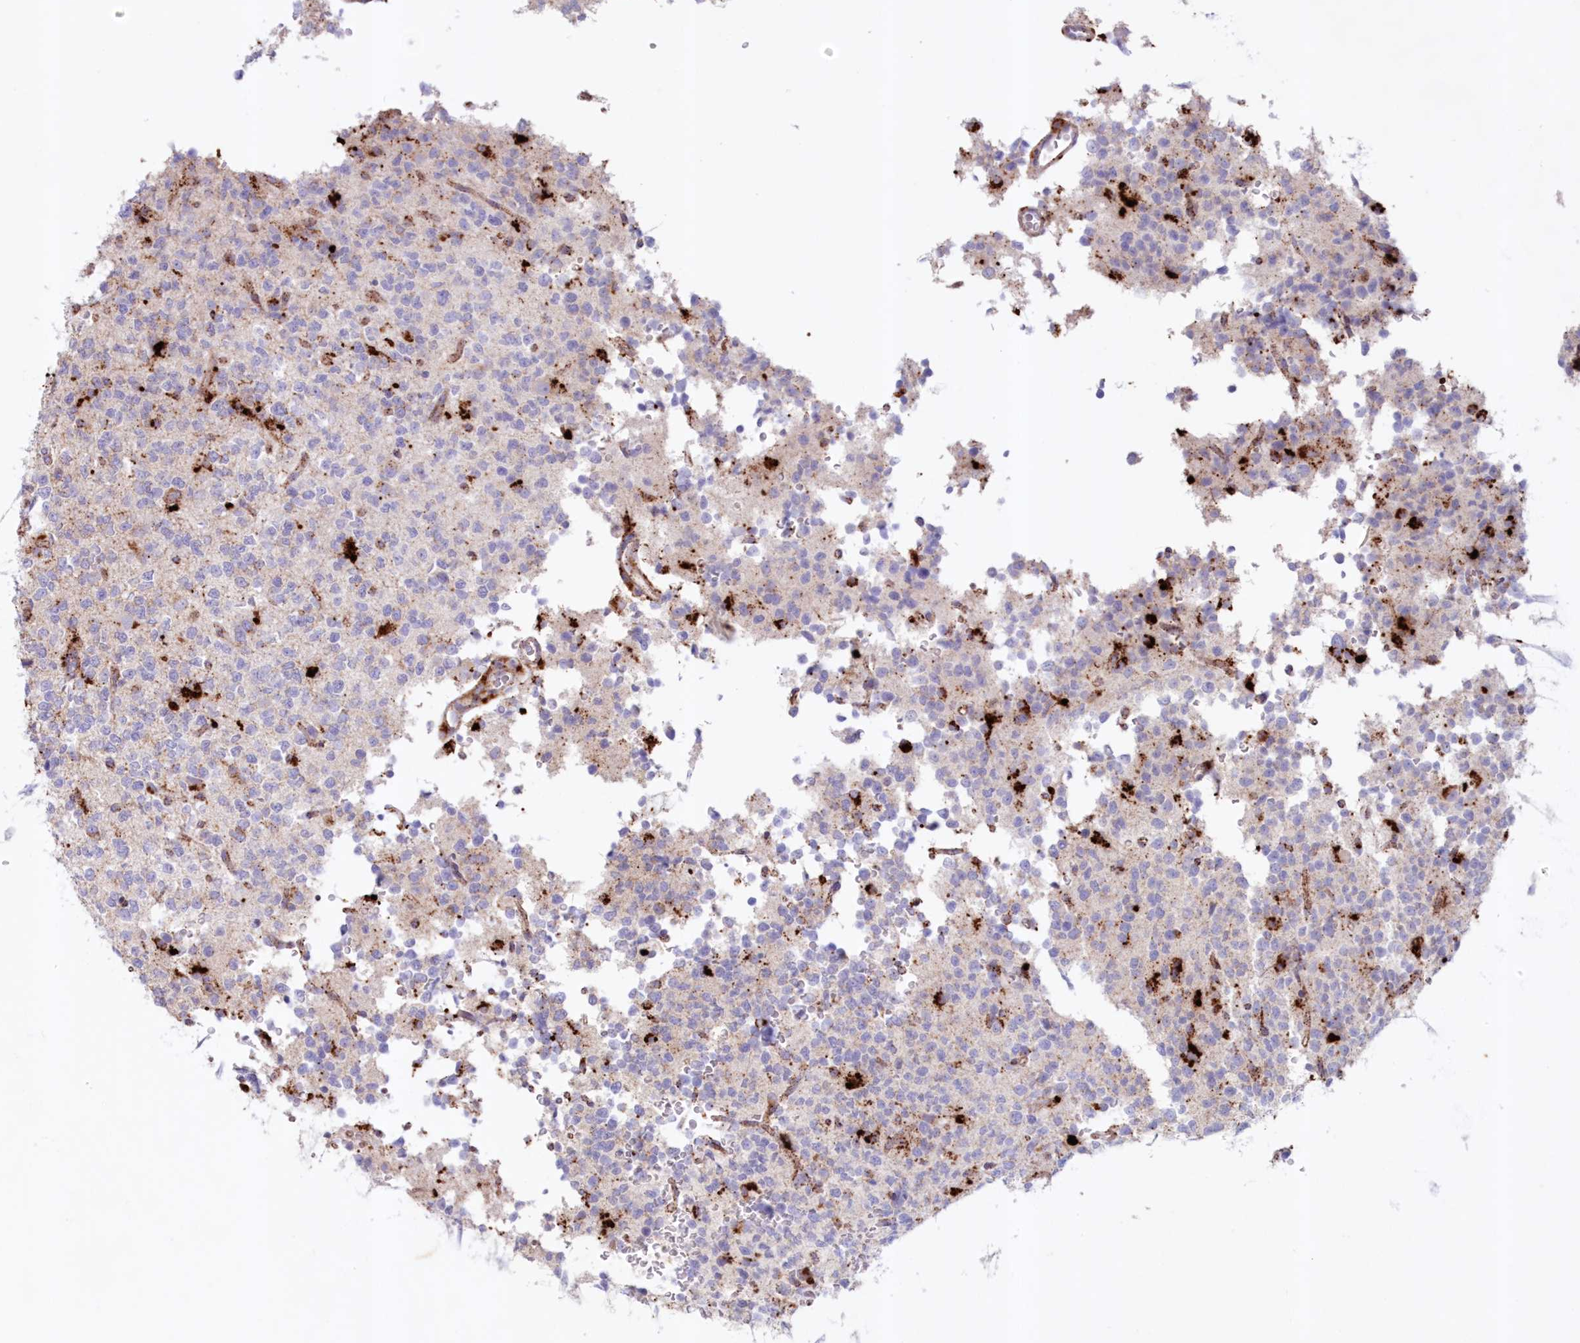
{"staining": {"intensity": "negative", "quantity": "none", "location": "none"}, "tissue": "glioma", "cell_type": "Tumor cells", "image_type": "cancer", "snomed": [{"axis": "morphology", "description": "Glioma, malignant, High grade"}, {"axis": "topography", "description": "Brain"}], "caption": "The histopathology image reveals no significant positivity in tumor cells of glioma. (DAB (3,3'-diaminobenzidine) immunohistochemistry (IHC) visualized using brightfield microscopy, high magnification).", "gene": "TPP1", "patient": {"sex": "female", "age": 62}}